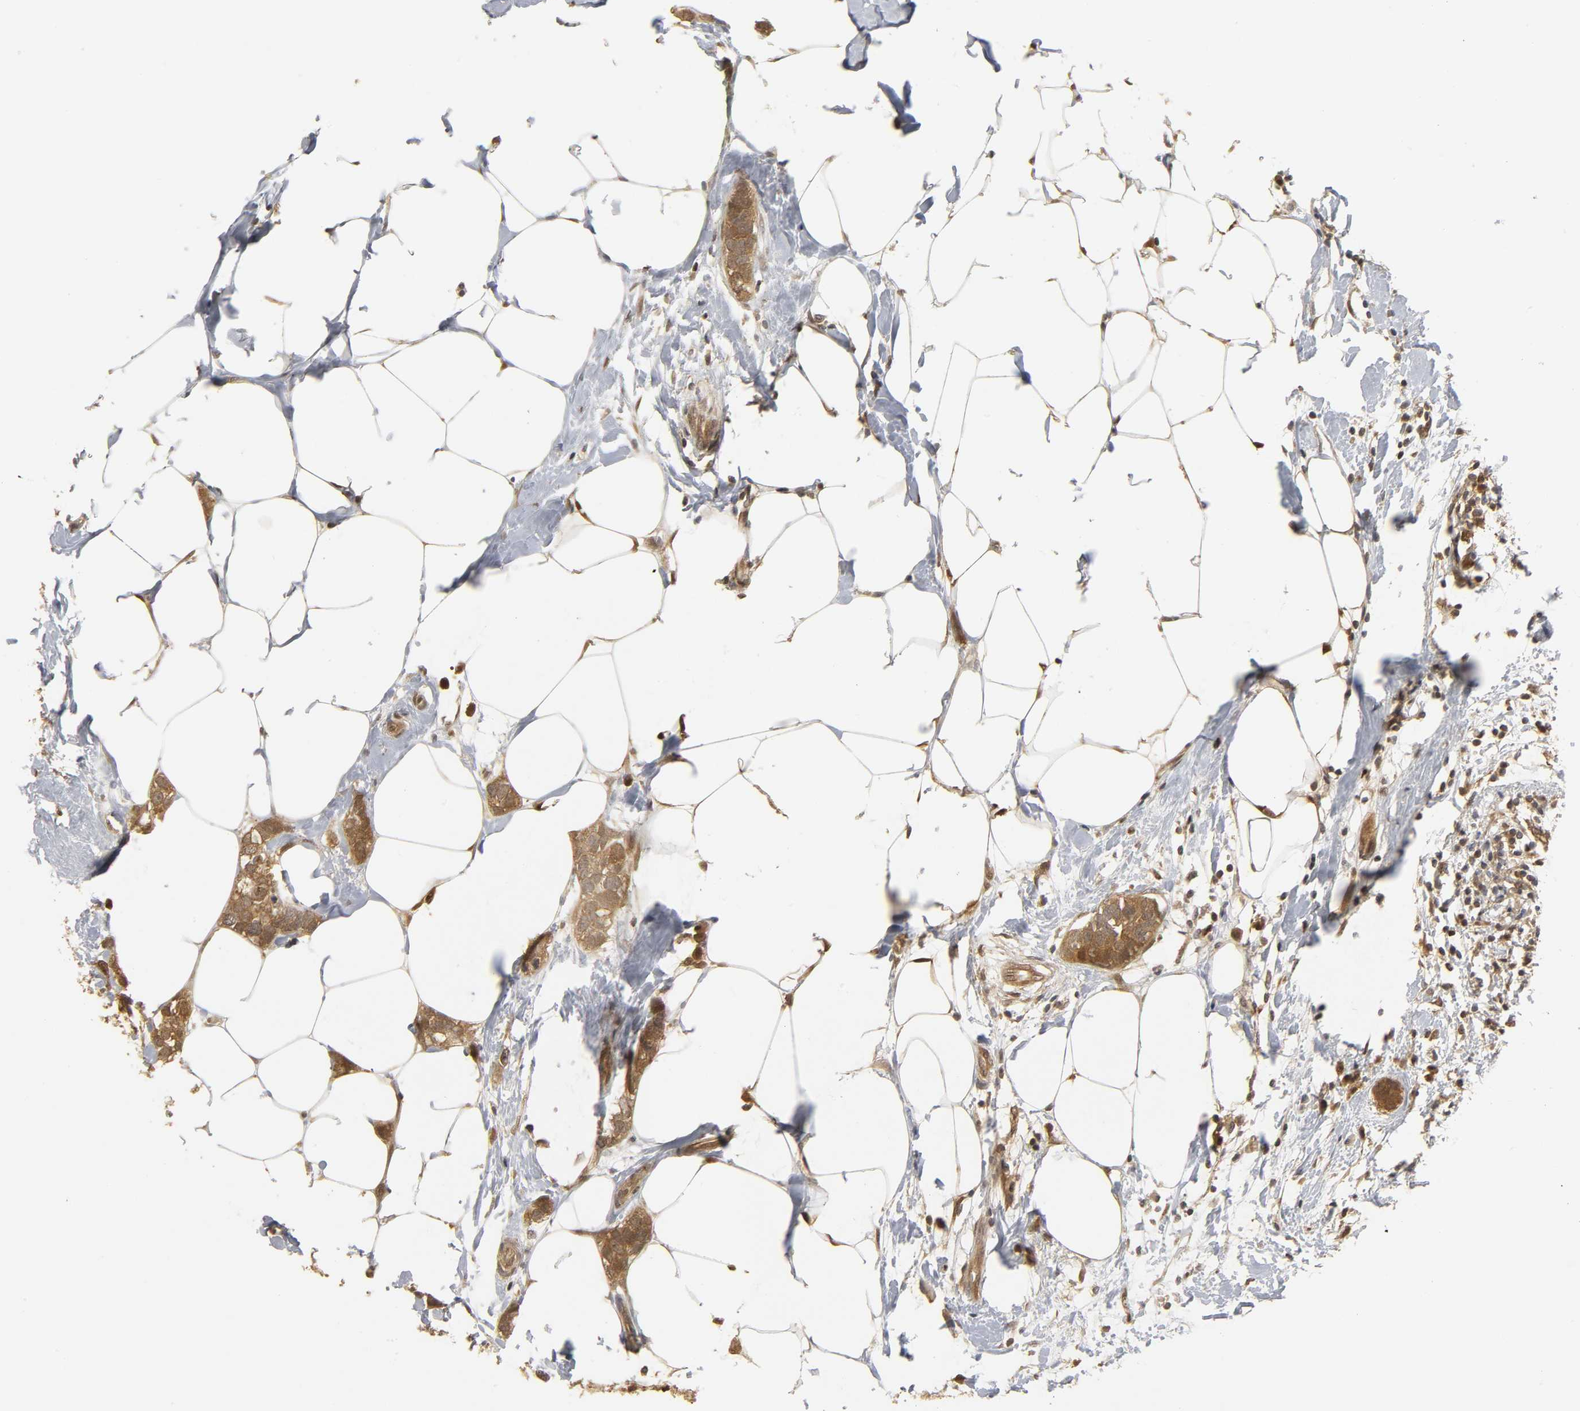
{"staining": {"intensity": "moderate", "quantity": ">75%", "location": "cytoplasmic/membranous"}, "tissue": "breast cancer", "cell_type": "Tumor cells", "image_type": "cancer", "snomed": [{"axis": "morphology", "description": "Normal tissue, NOS"}, {"axis": "morphology", "description": "Duct carcinoma"}, {"axis": "topography", "description": "Breast"}], "caption": "Immunohistochemistry (IHC) of infiltrating ductal carcinoma (breast) shows medium levels of moderate cytoplasmic/membranous staining in approximately >75% of tumor cells.", "gene": "PARK7", "patient": {"sex": "female", "age": 50}}